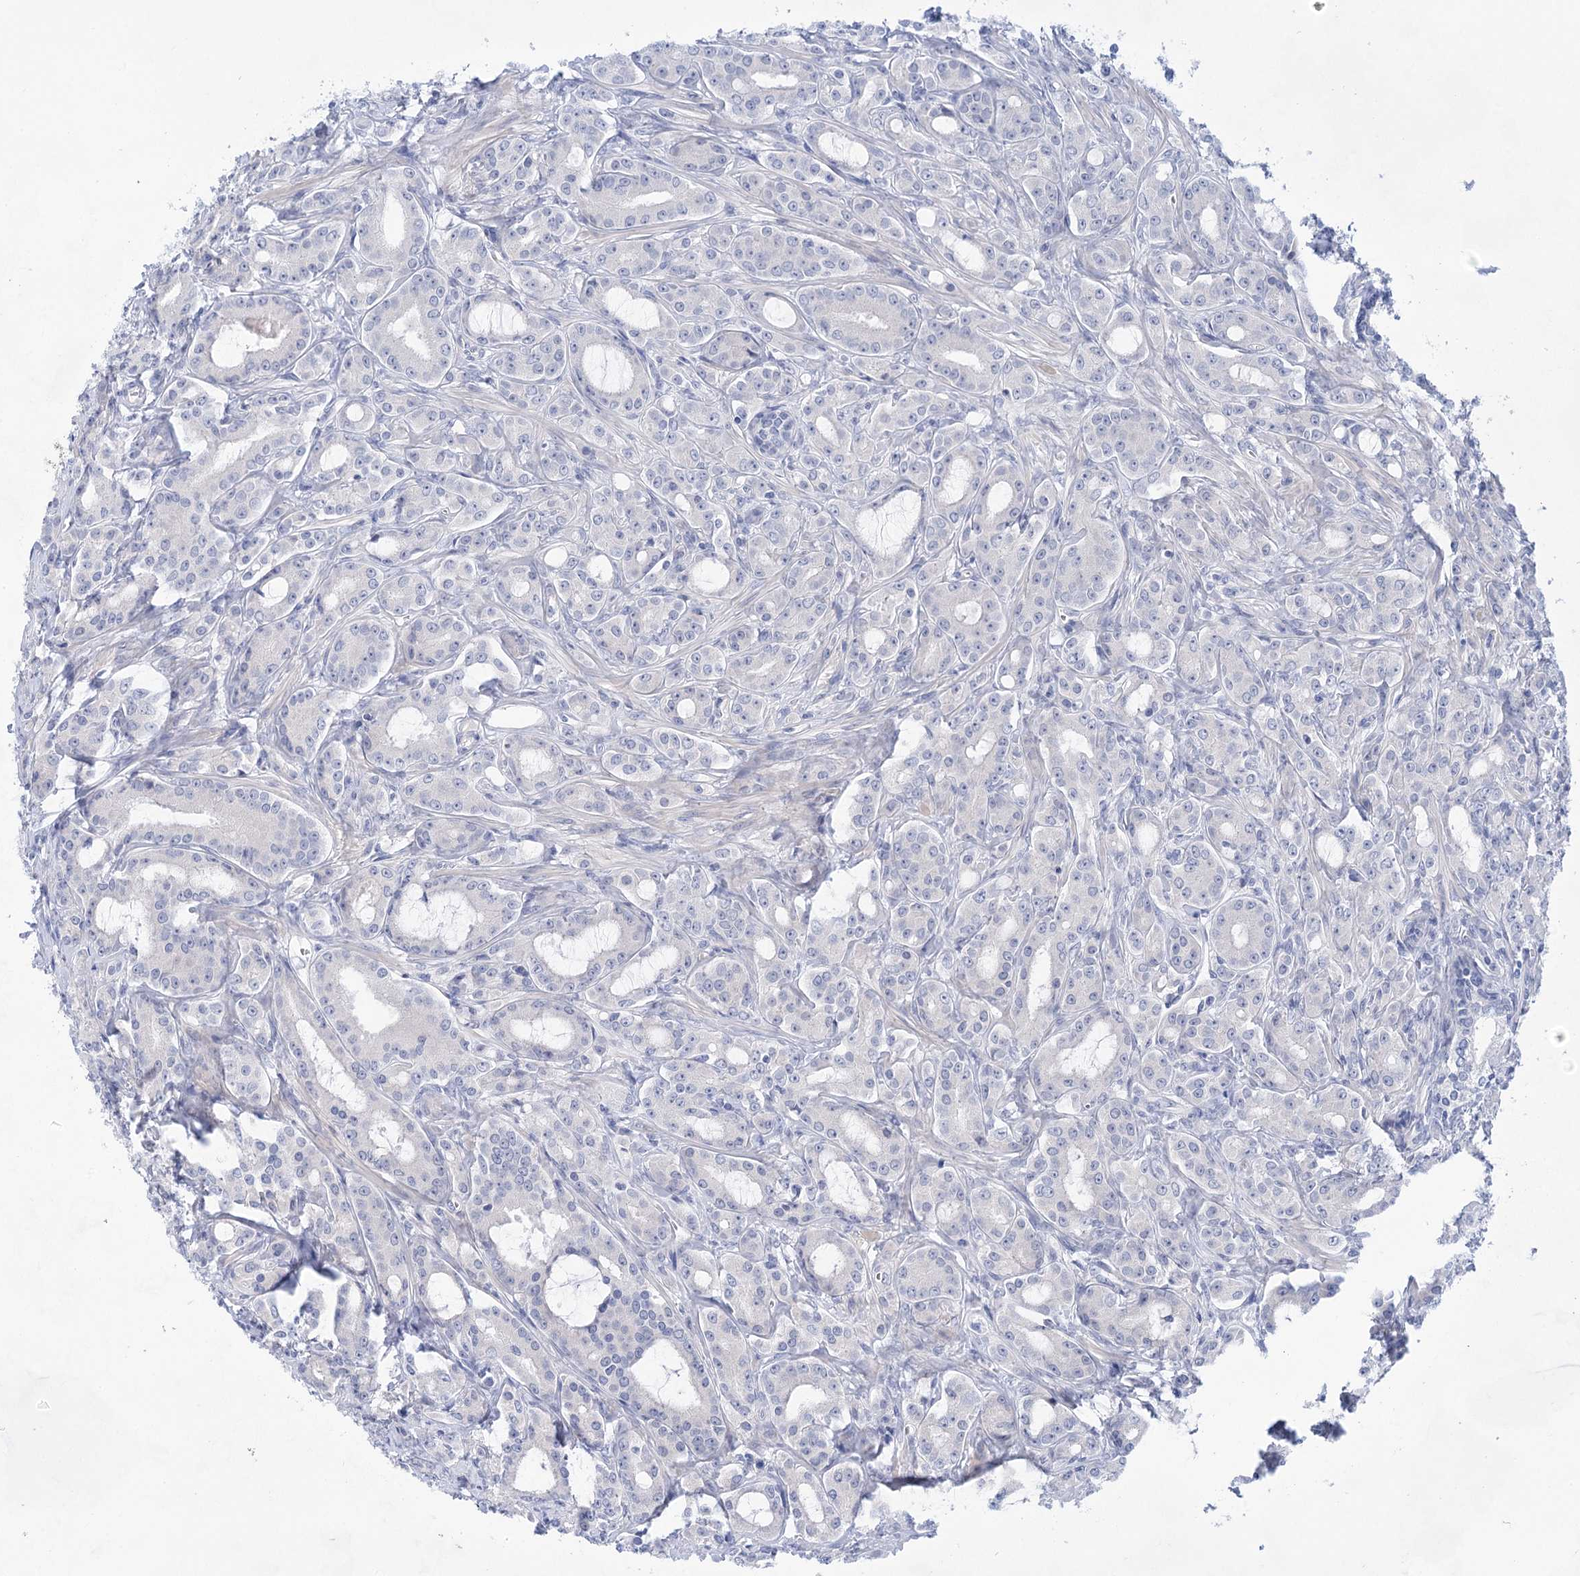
{"staining": {"intensity": "negative", "quantity": "none", "location": "none"}, "tissue": "prostate cancer", "cell_type": "Tumor cells", "image_type": "cancer", "snomed": [{"axis": "morphology", "description": "Adenocarcinoma, High grade"}, {"axis": "topography", "description": "Prostate"}], "caption": "Immunohistochemistry histopathology image of neoplastic tissue: human prostate adenocarcinoma (high-grade) stained with DAB exhibits no significant protein expression in tumor cells.", "gene": "LALBA", "patient": {"sex": "male", "age": 72}}